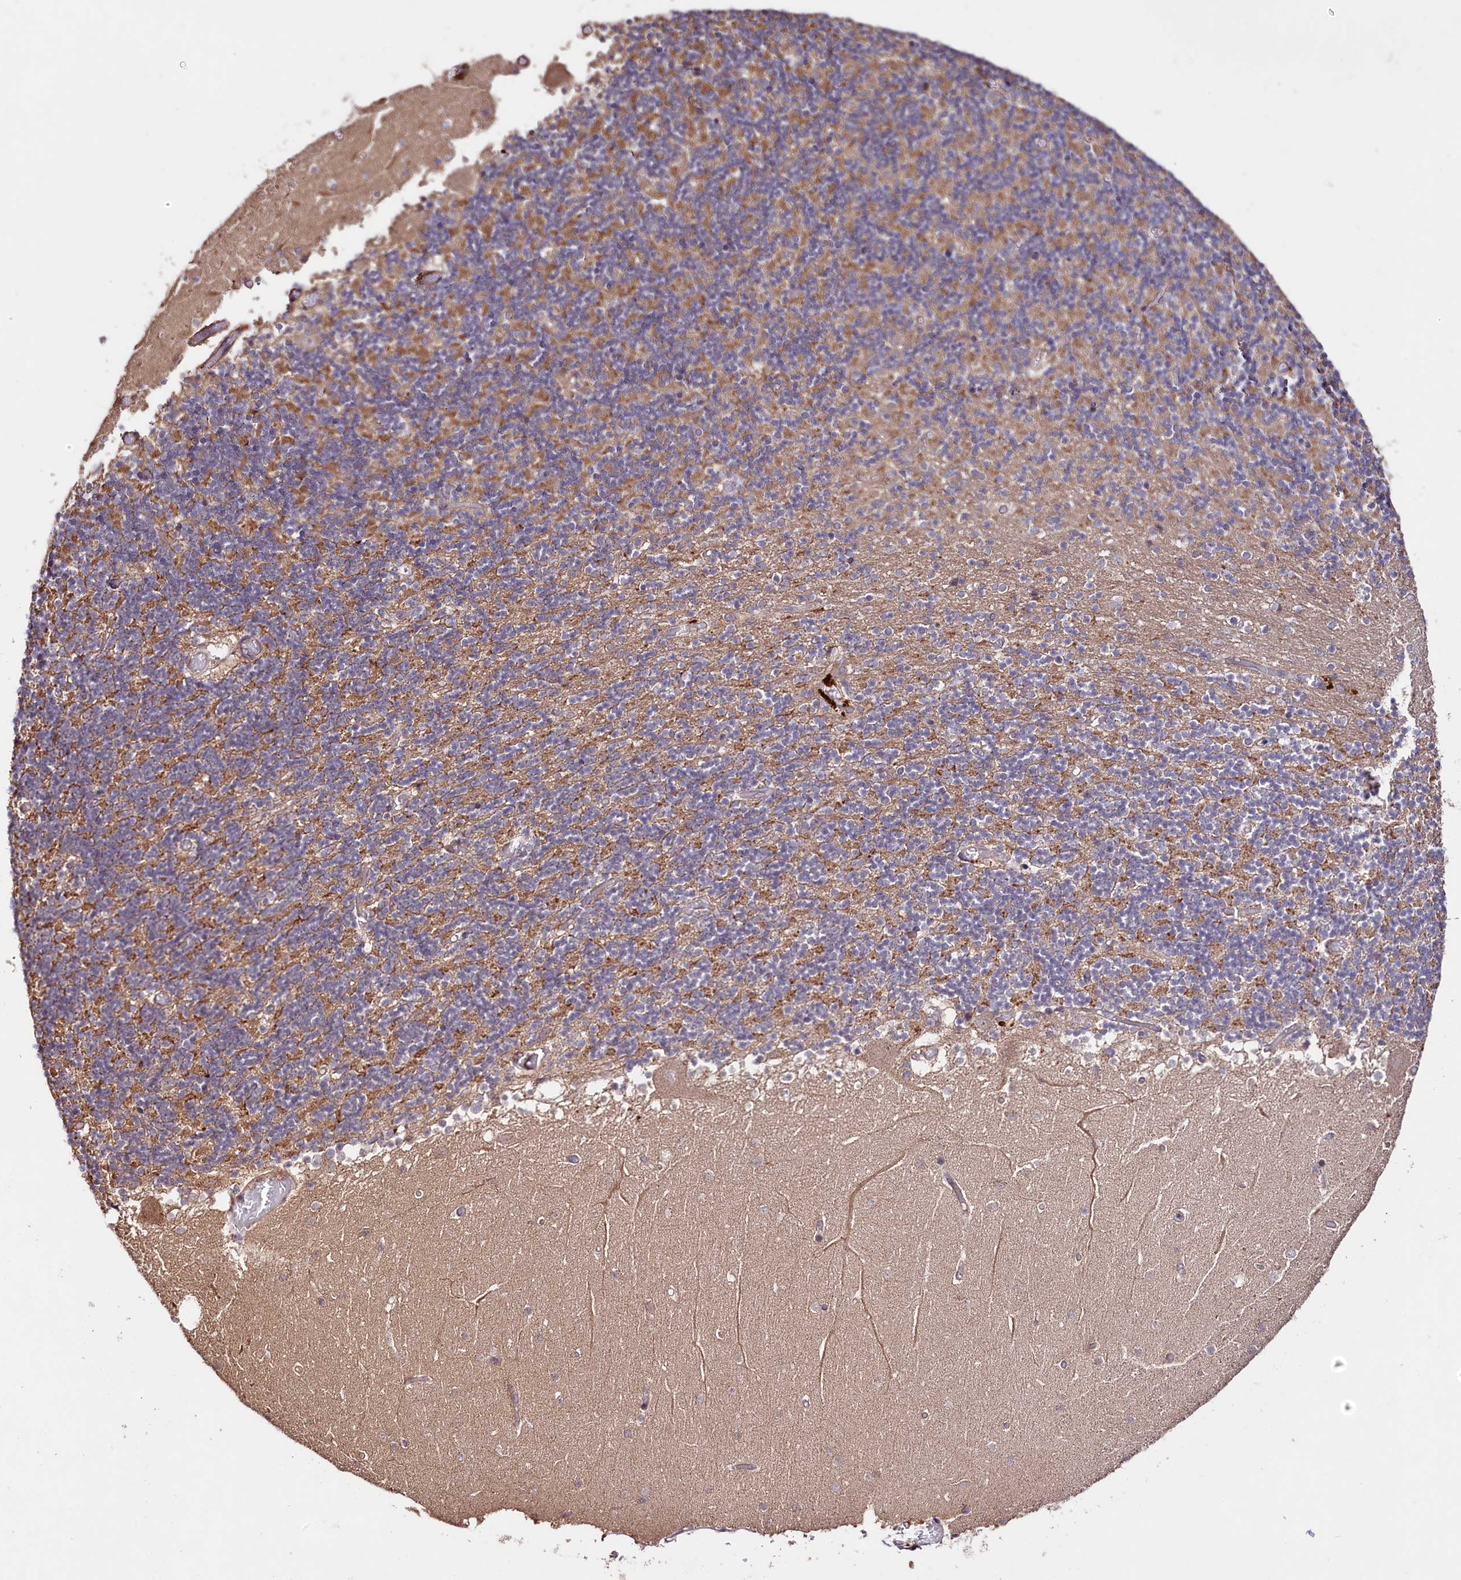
{"staining": {"intensity": "moderate", "quantity": "25%-75%", "location": "cytoplasmic/membranous"}, "tissue": "cerebellum", "cell_type": "Cells in granular layer", "image_type": "normal", "snomed": [{"axis": "morphology", "description": "Normal tissue, NOS"}, {"axis": "topography", "description": "Cerebellum"}], "caption": "The immunohistochemical stain highlights moderate cytoplasmic/membranous positivity in cells in granular layer of unremarkable cerebellum.", "gene": "TNPO3", "patient": {"sex": "female", "age": 28}}